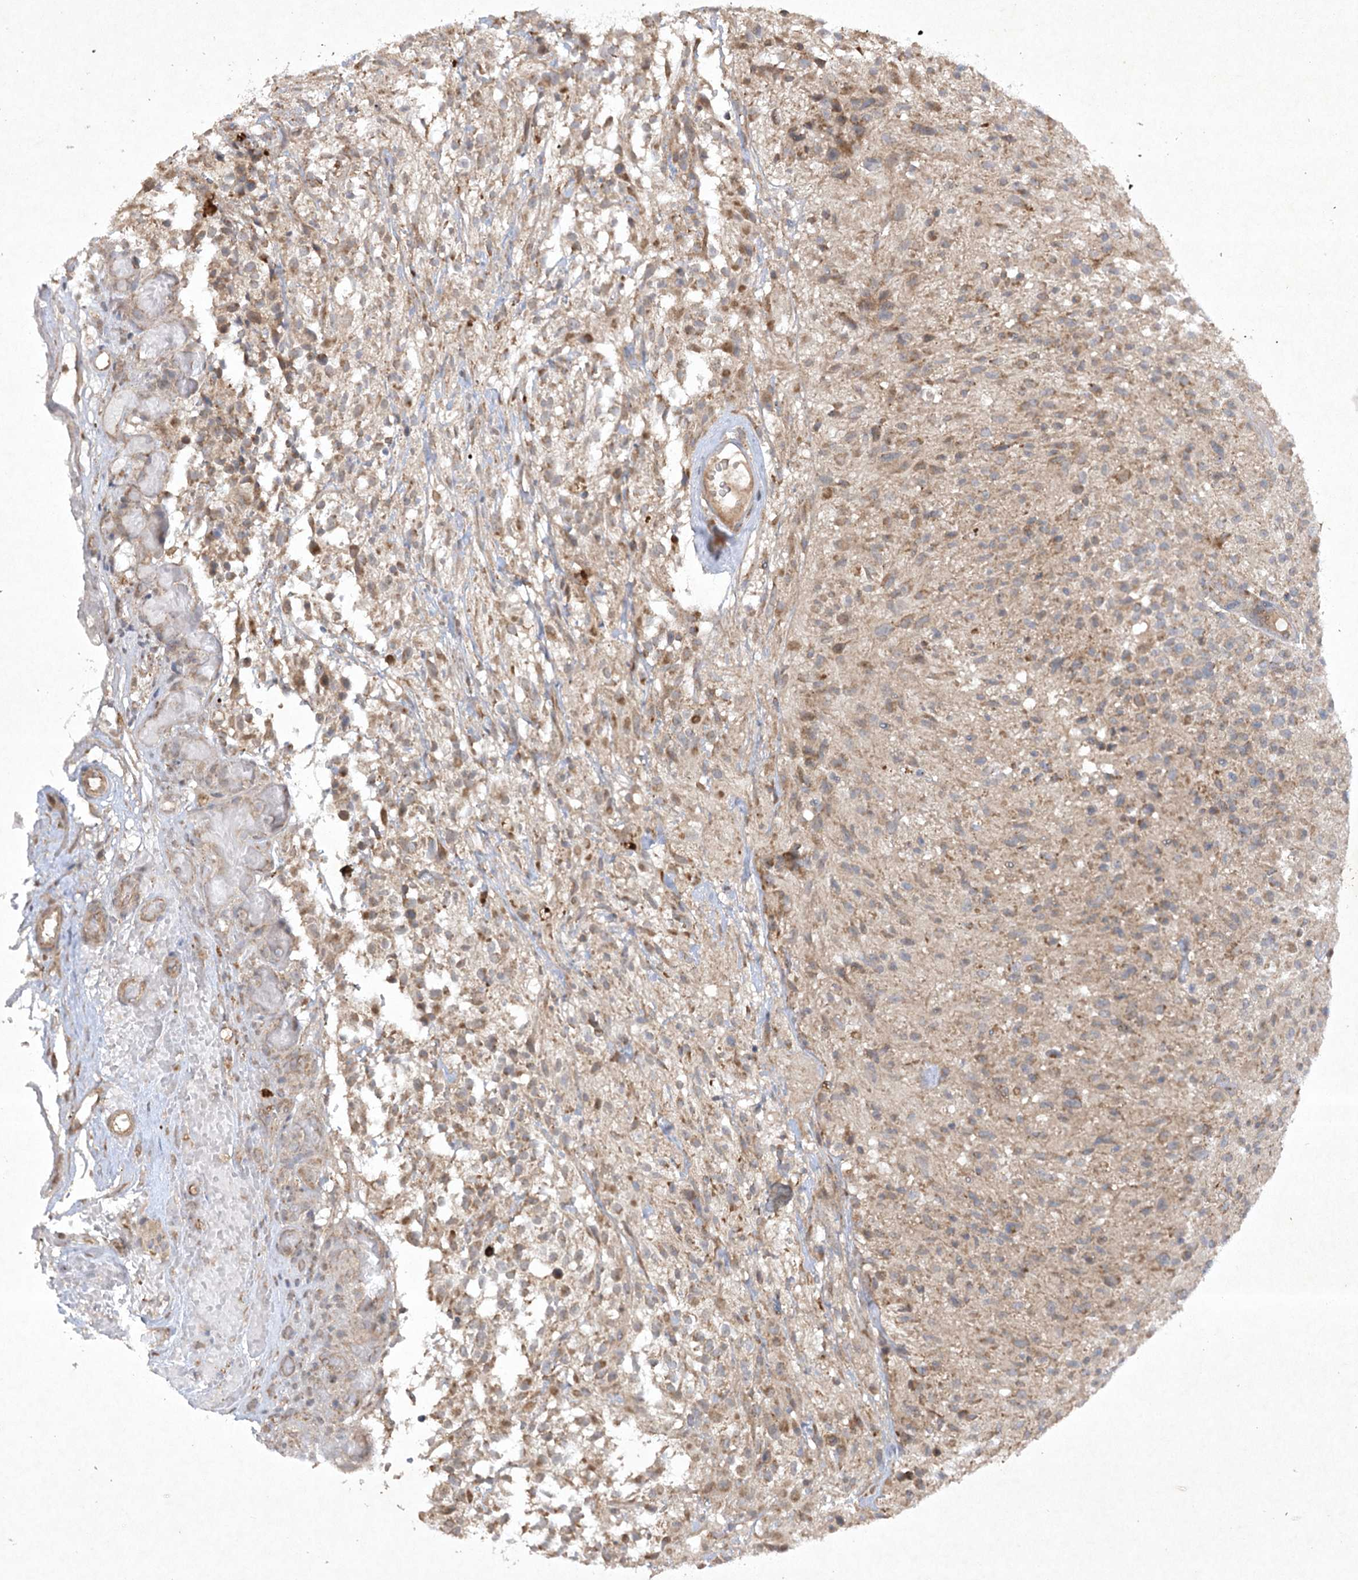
{"staining": {"intensity": "moderate", "quantity": "25%-75%", "location": "cytoplasmic/membranous"}, "tissue": "glioma", "cell_type": "Tumor cells", "image_type": "cancer", "snomed": [{"axis": "morphology", "description": "Glioma, malignant, High grade"}, {"axis": "morphology", "description": "Glioblastoma, NOS"}, {"axis": "topography", "description": "Brain"}], "caption": "Moderate cytoplasmic/membranous expression is present in about 25%-75% of tumor cells in glioma.", "gene": "TRAF3IP1", "patient": {"sex": "male", "age": 60}}